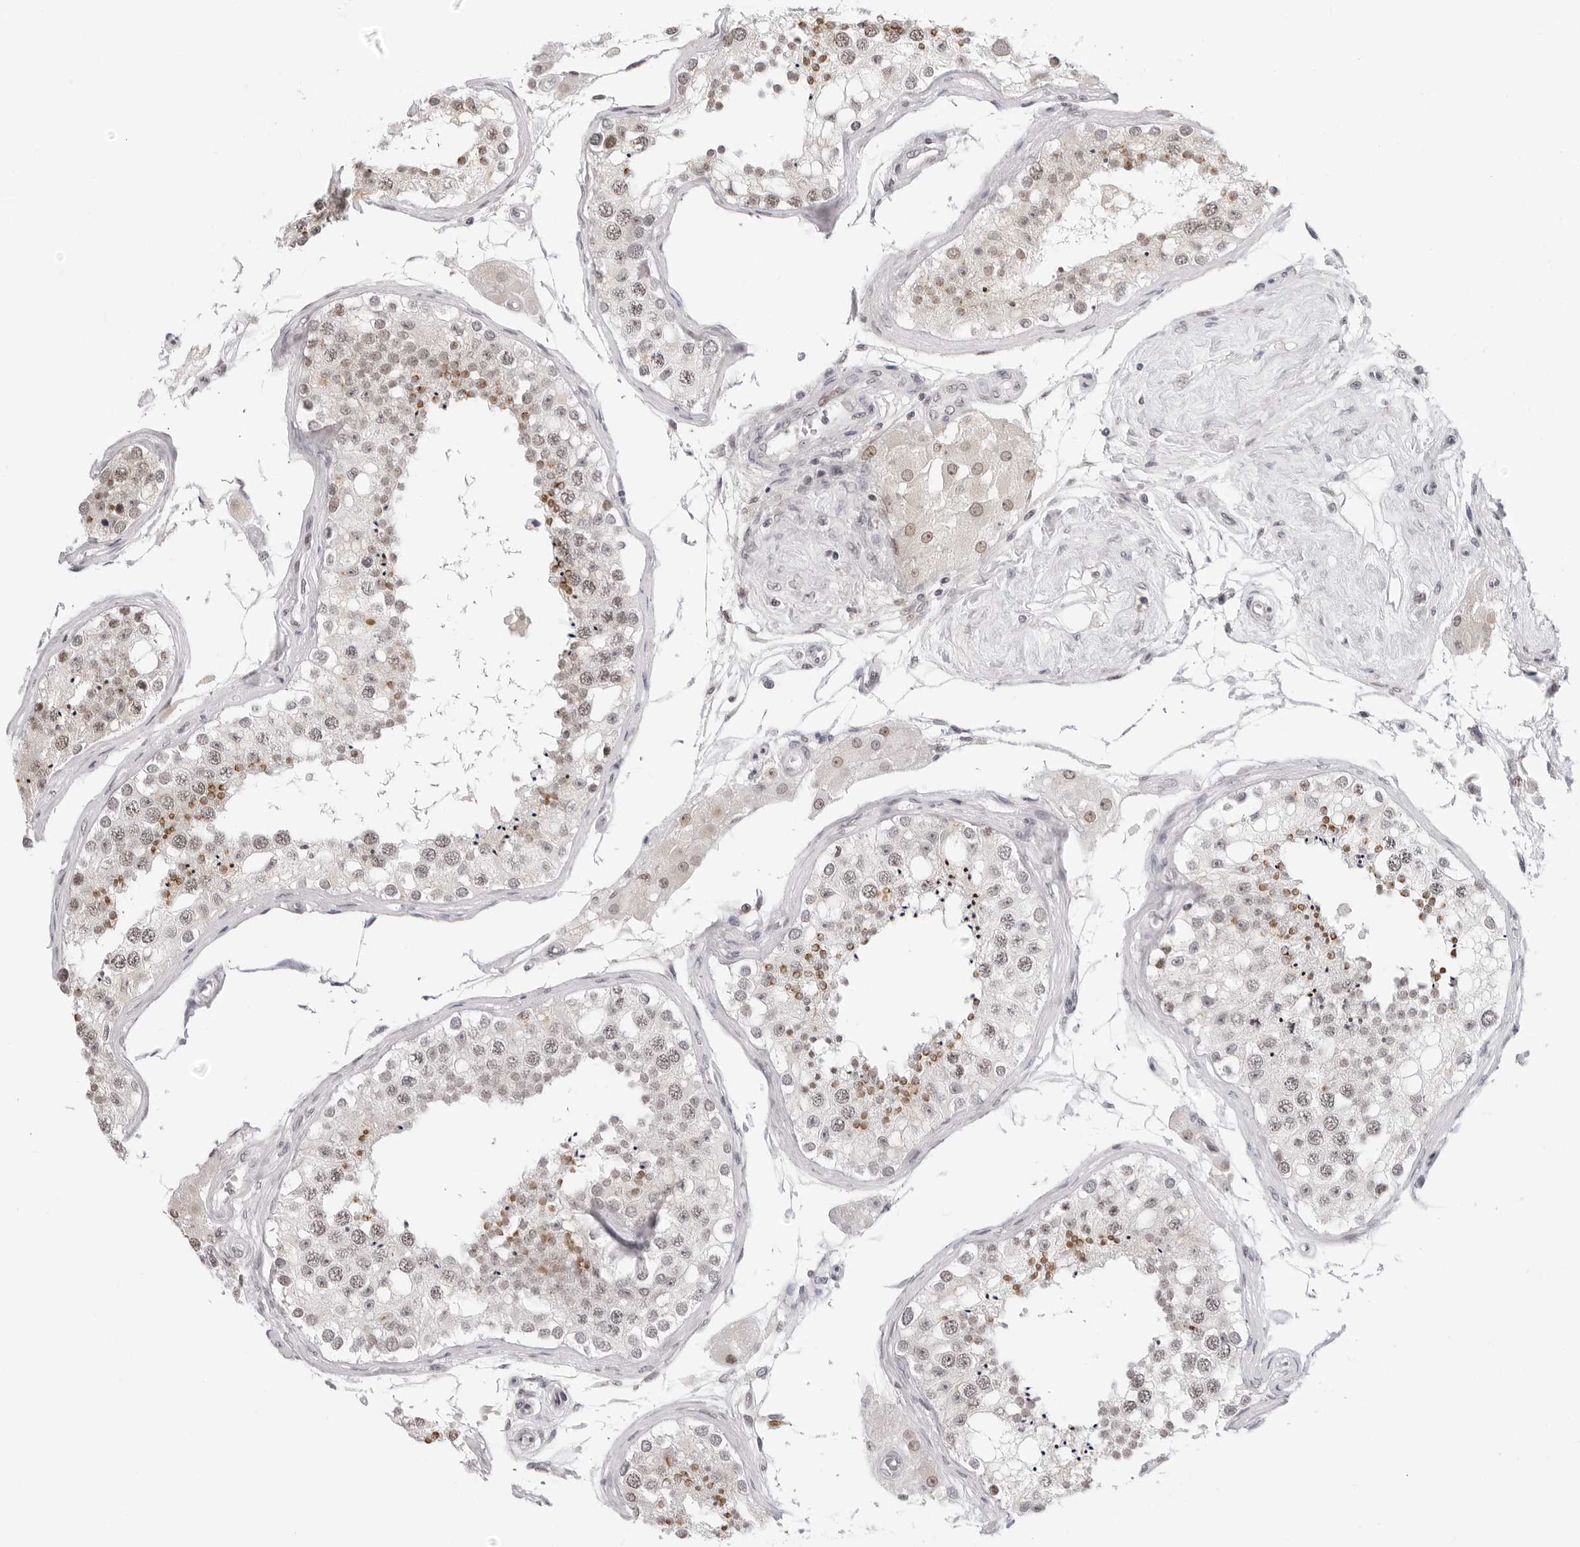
{"staining": {"intensity": "moderate", "quantity": "25%-75%", "location": "cytoplasmic/membranous,nuclear"}, "tissue": "testis", "cell_type": "Cells in seminiferous ducts", "image_type": "normal", "snomed": [{"axis": "morphology", "description": "Normal tissue, NOS"}, {"axis": "topography", "description": "Testis"}], "caption": "Immunohistochemical staining of normal human testis displays moderate cytoplasmic/membranous,nuclear protein staining in approximately 25%-75% of cells in seminiferous ducts. (Stains: DAB in brown, nuclei in blue, Microscopy: brightfield microscopy at high magnification).", "gene": "MSH6", "patient": {"sex": "male", "age": 68}}